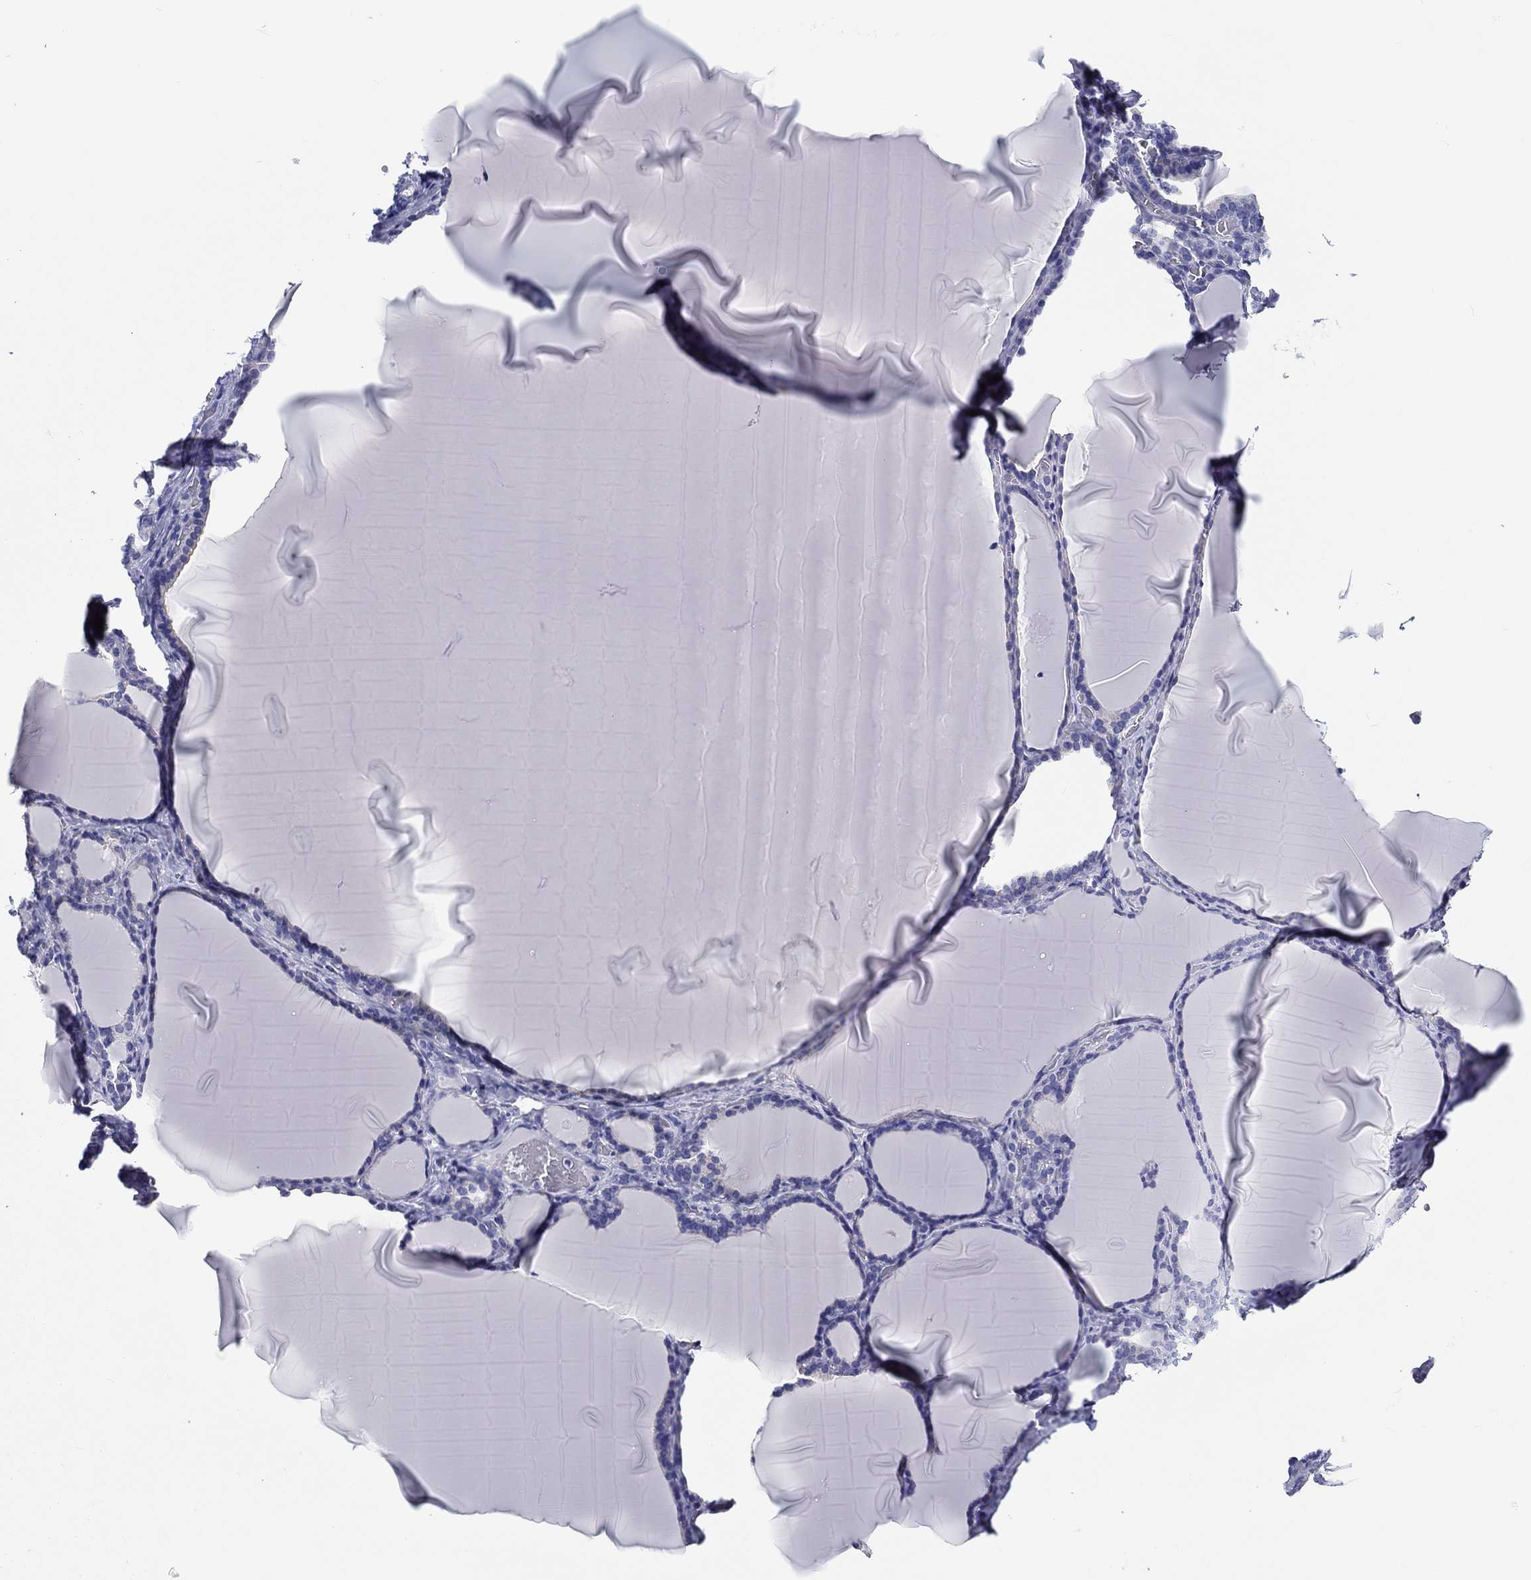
{"staining": {"intensity": "negative", "quantity": "none", "location": "none"}, "tissue": "thyroid gland", "cell_type": "Glandular cells", "image_type": "normal", "snomed": [{"axis": "morphology", "description": "Normal tissue, NOS"}, {"axis": "morphology", "description": "Hyperplasia, NOS"}, {"axis": "topography", "description": "Thyroid gland"}], "caption": "Immunohistochemistry micrograph of benign human thyroid gland stained for a protein (brown), which shows no expression in glandular cells.", "gene": "H1", "patient": {"sex": "female", "age": 27}}